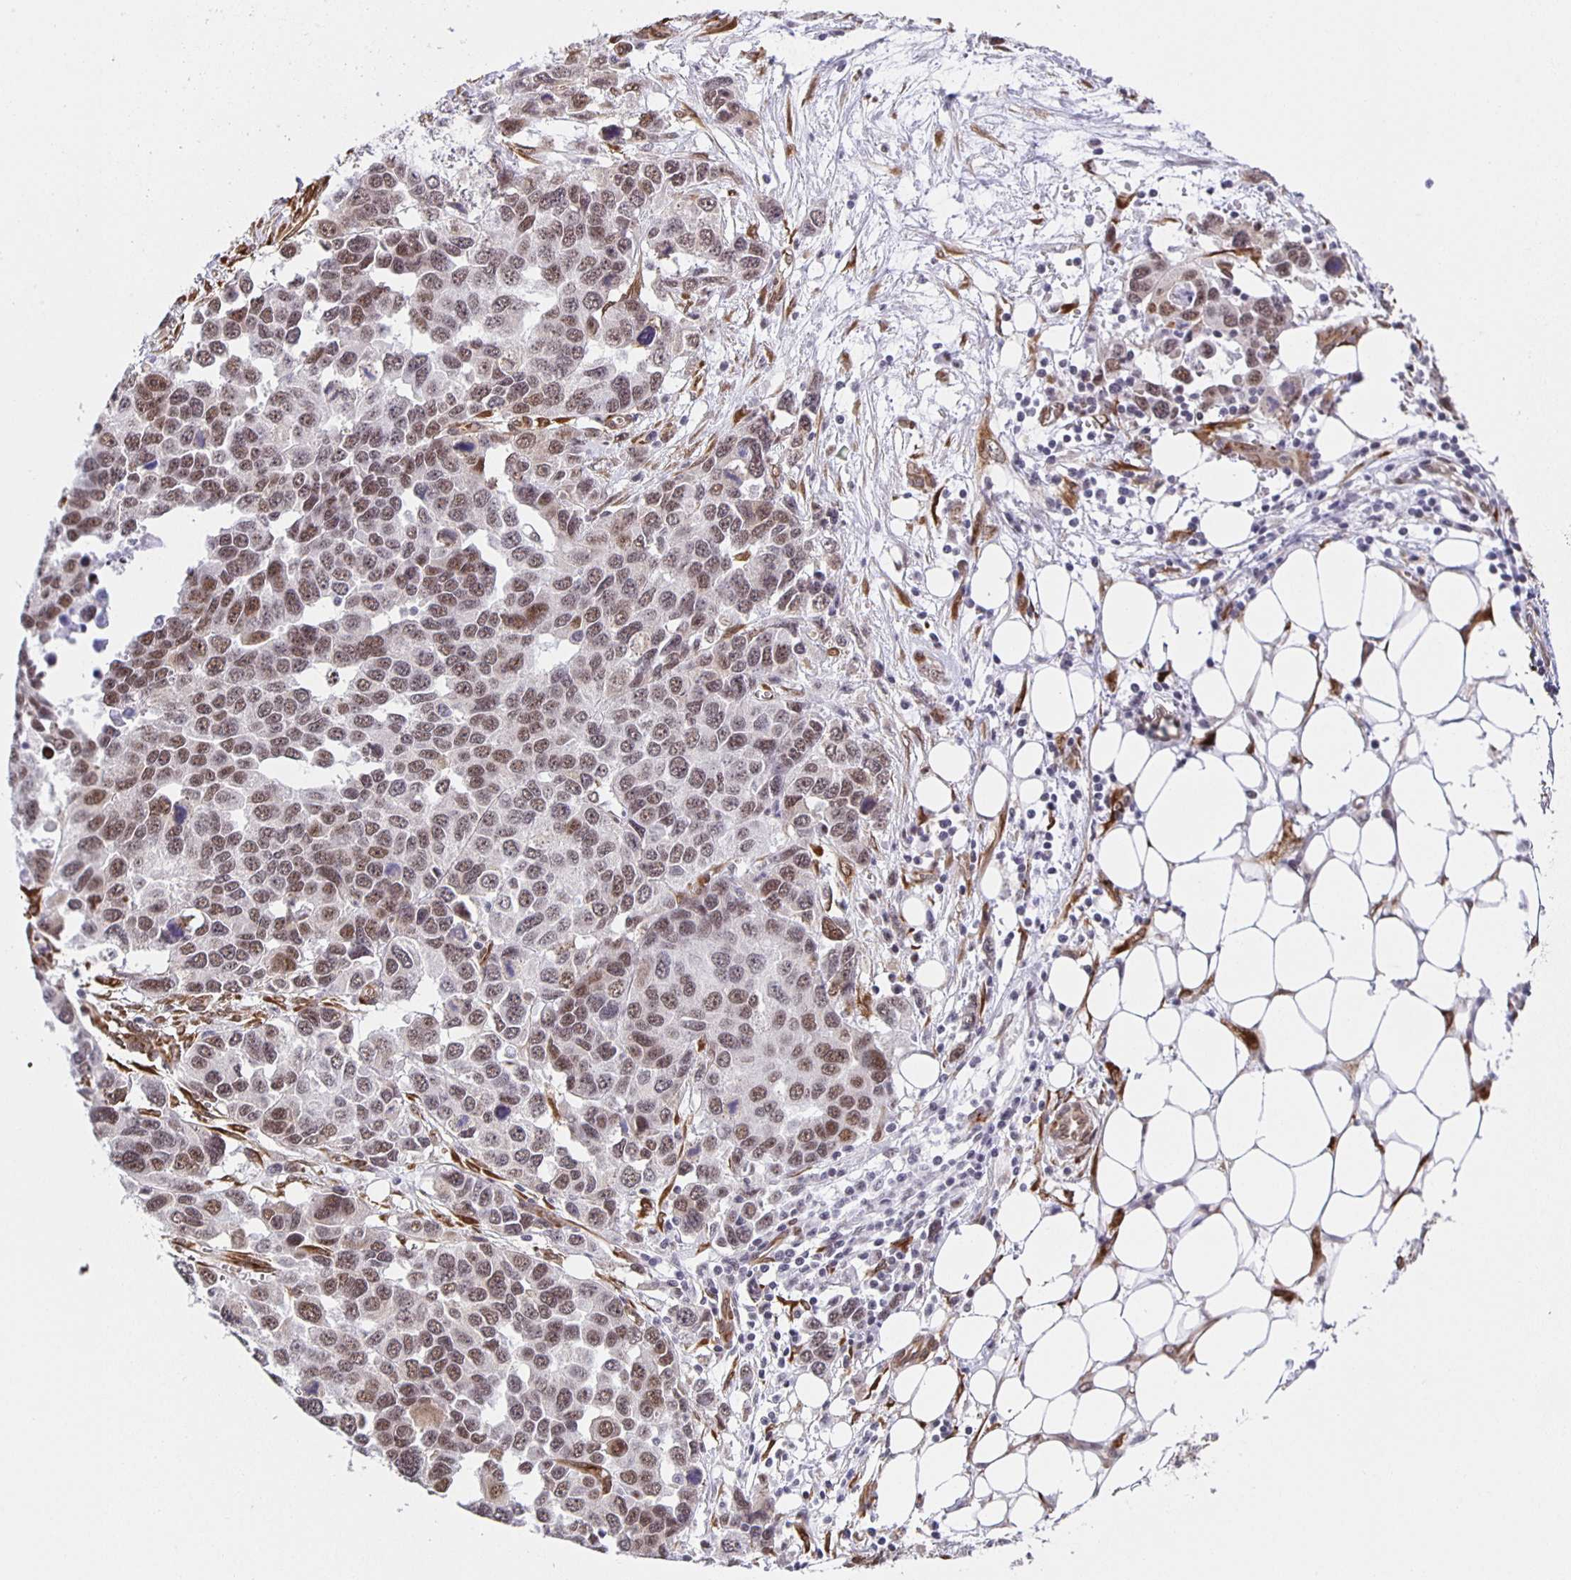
{"staining": {"intensity": "moderate", "quantity": ">75%", "location": "nuclear"}, "tissue": "ovarian cancer", "cell_type": "Tumor cells", "image_type": "cancer", "snomed": [{"axis": "morphology", "description": "Cystadenocarcinoma, serous, NOS"}, {"axis": "topography", "description": "Ovary"}], "caption": "High-power microscopy captured an immunohistochemistry (IHC) photomicrograph of ovarian cancer, revealing moderate nuclear expression in about >75% of tumor cells. (DAB IHC with brightfield microscopy, high magnification).", "gene": "ZRANB2", "patient": {"sex": "female", "age": 76}}